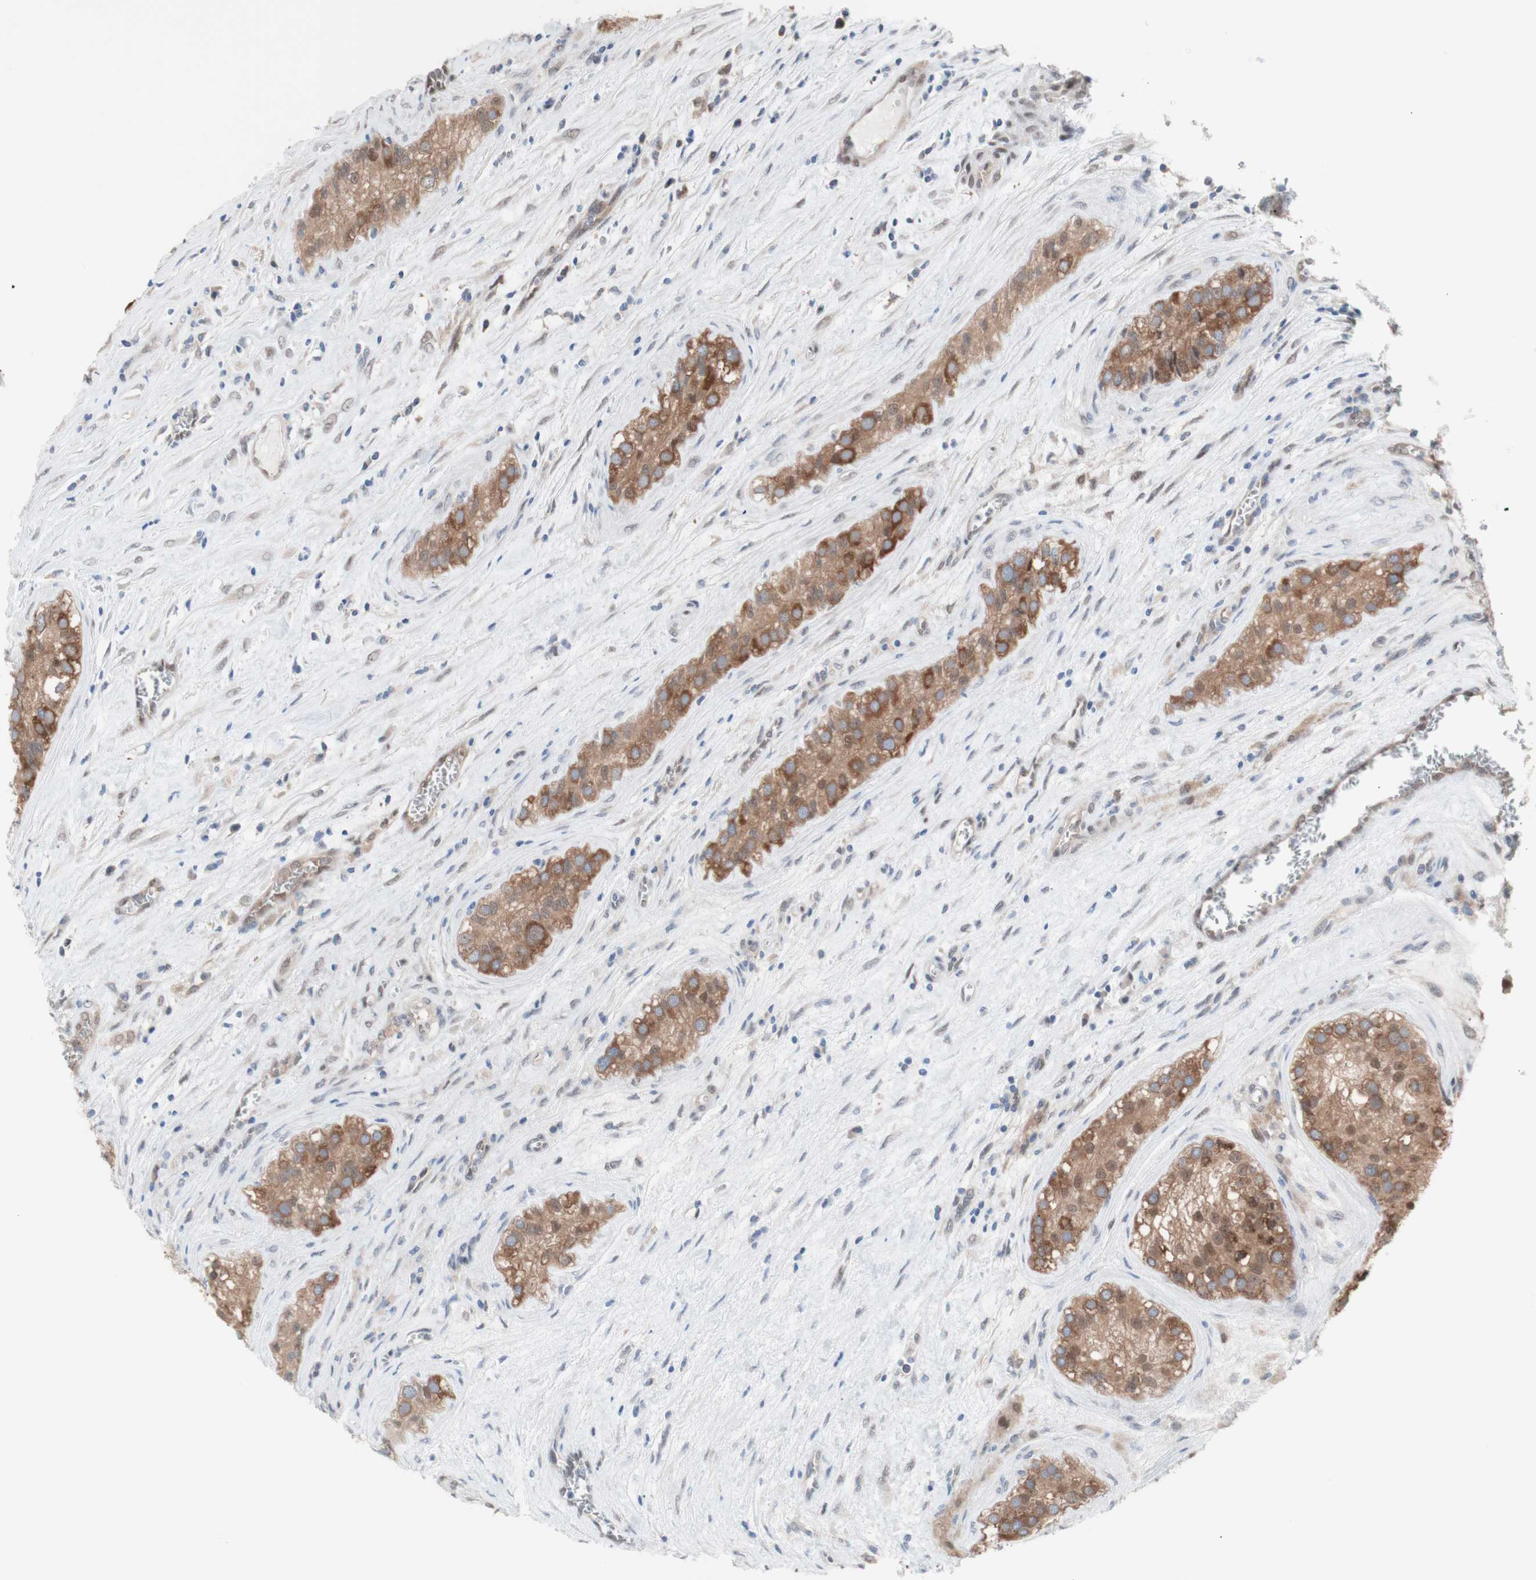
{"staining": {"intensity": "moderate", "quantity": ">75%", "location": "cytoplasmic/membranous,nuclear"}, "tissue": "testis cancer", "cell_type": "Tumor cells", "image_type": "cancer", "snomed": [{"axis": "morphology", "description": "Carcinoma, Embryonal, NOS"}, {"axis": "topography", "description": "Testis"}], "caption": "Moderate cytoplasmic/membranous and nuclear expression for a protein is seen in about >75% of tumor cells of testis cancer (embryonal carcinoma) using immunohistochemistry (IHC).", "gene": "PRMT5", "patient": {"sex": "male", "age": 28}}